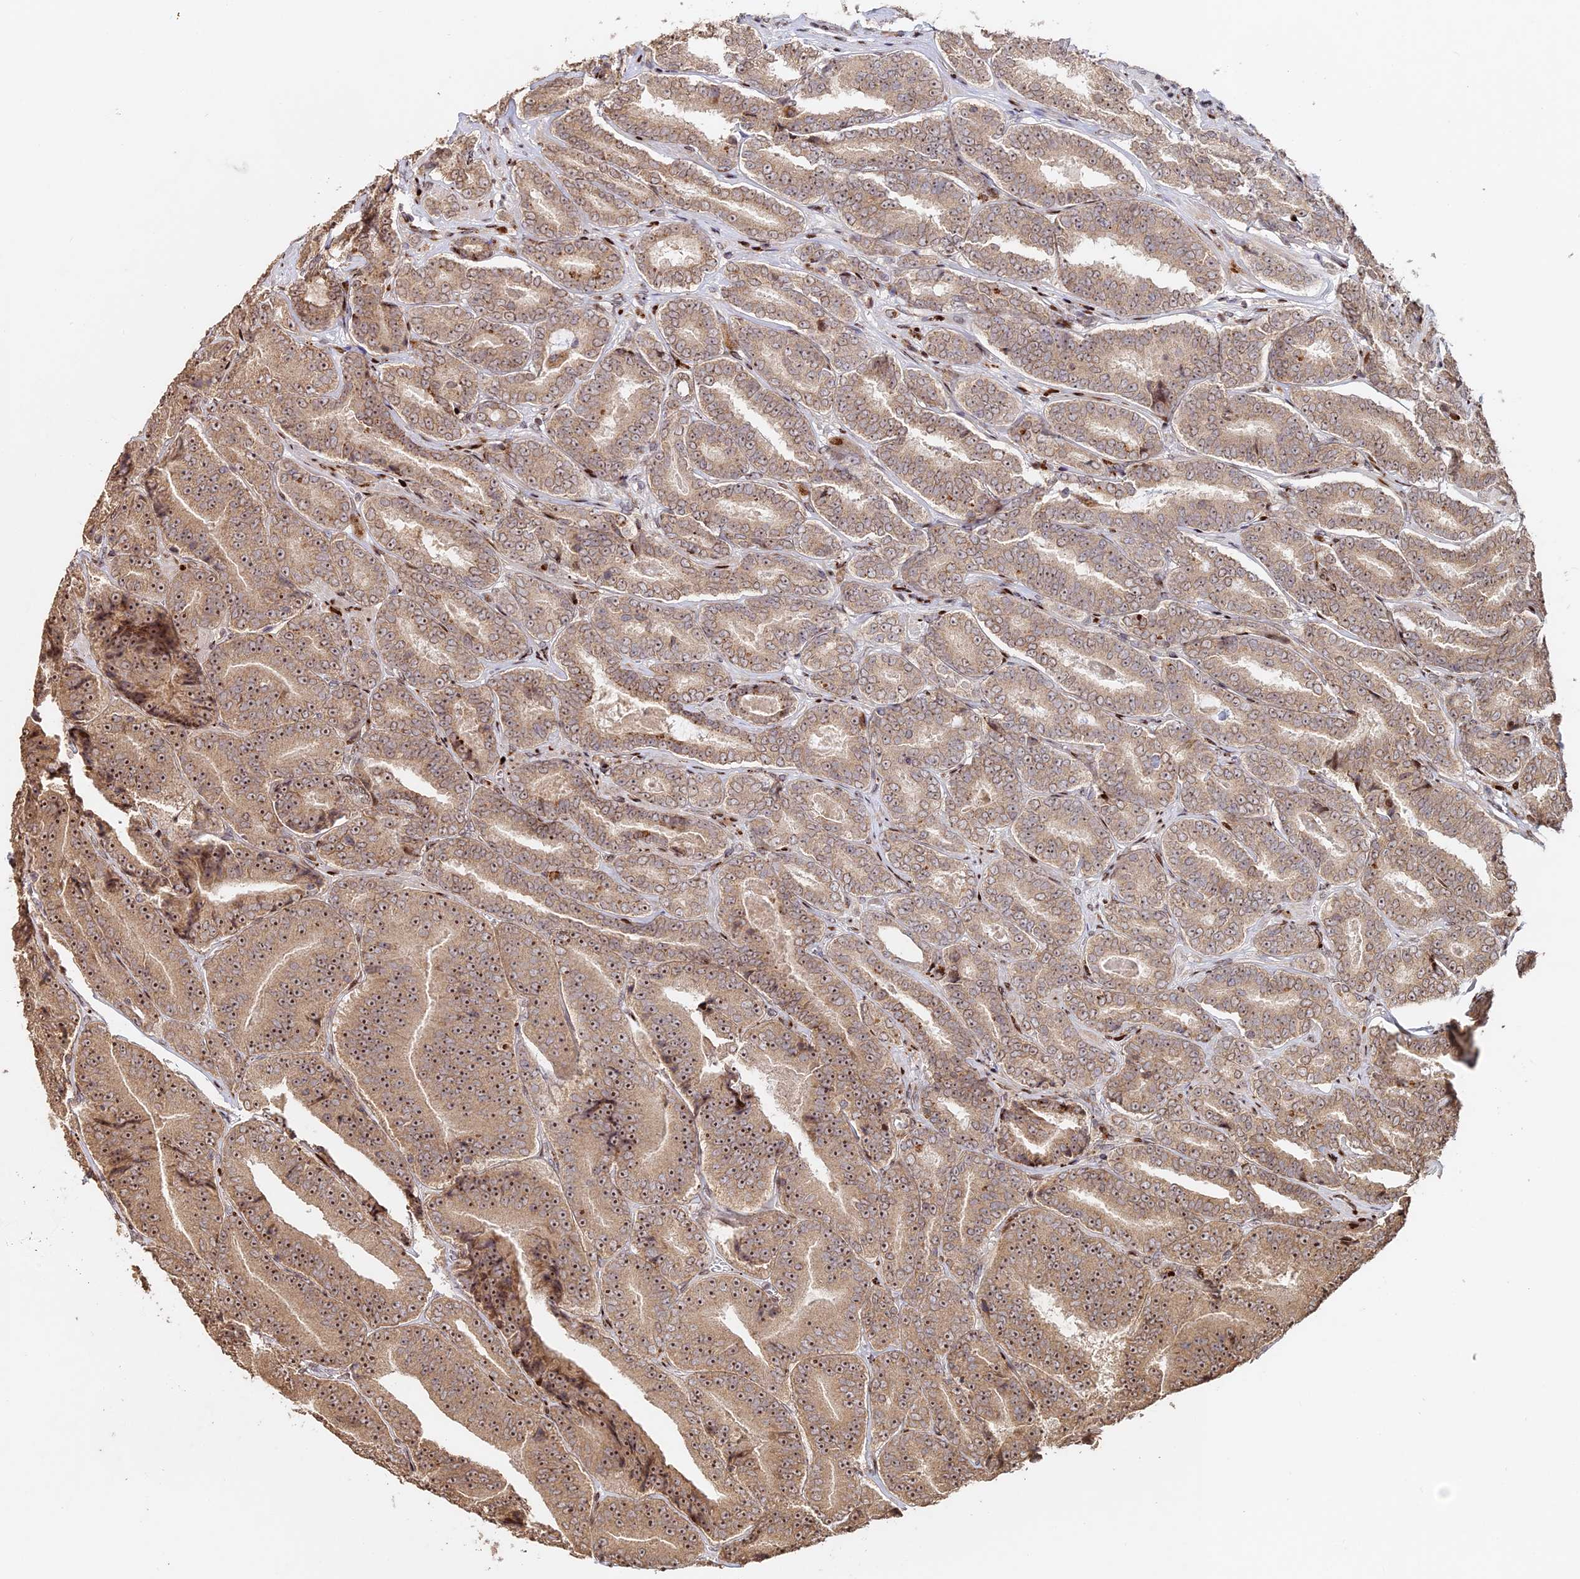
{"staining": {"intensity": "moderate", "quantity": ">75%", "location": "cytoplasmic/membranous,nuclear"}, "tissue": "prostate cancer", "cell_type": "Tumor cells", "image_type": "cancer", "snomed": [{"axis": "morphology", "description": "Adenocarcinoma, High grade"}, {"axis": "topography", "description": "Prostate"}], "caption": "Protein staining of prostate cancer tissue shows moderate cytoplasmic/membranous and nuclear positivity in approximately >75% of tumor cells.", "gene": "RBMS2", "patient": {"sex": "male", "age": 72}}